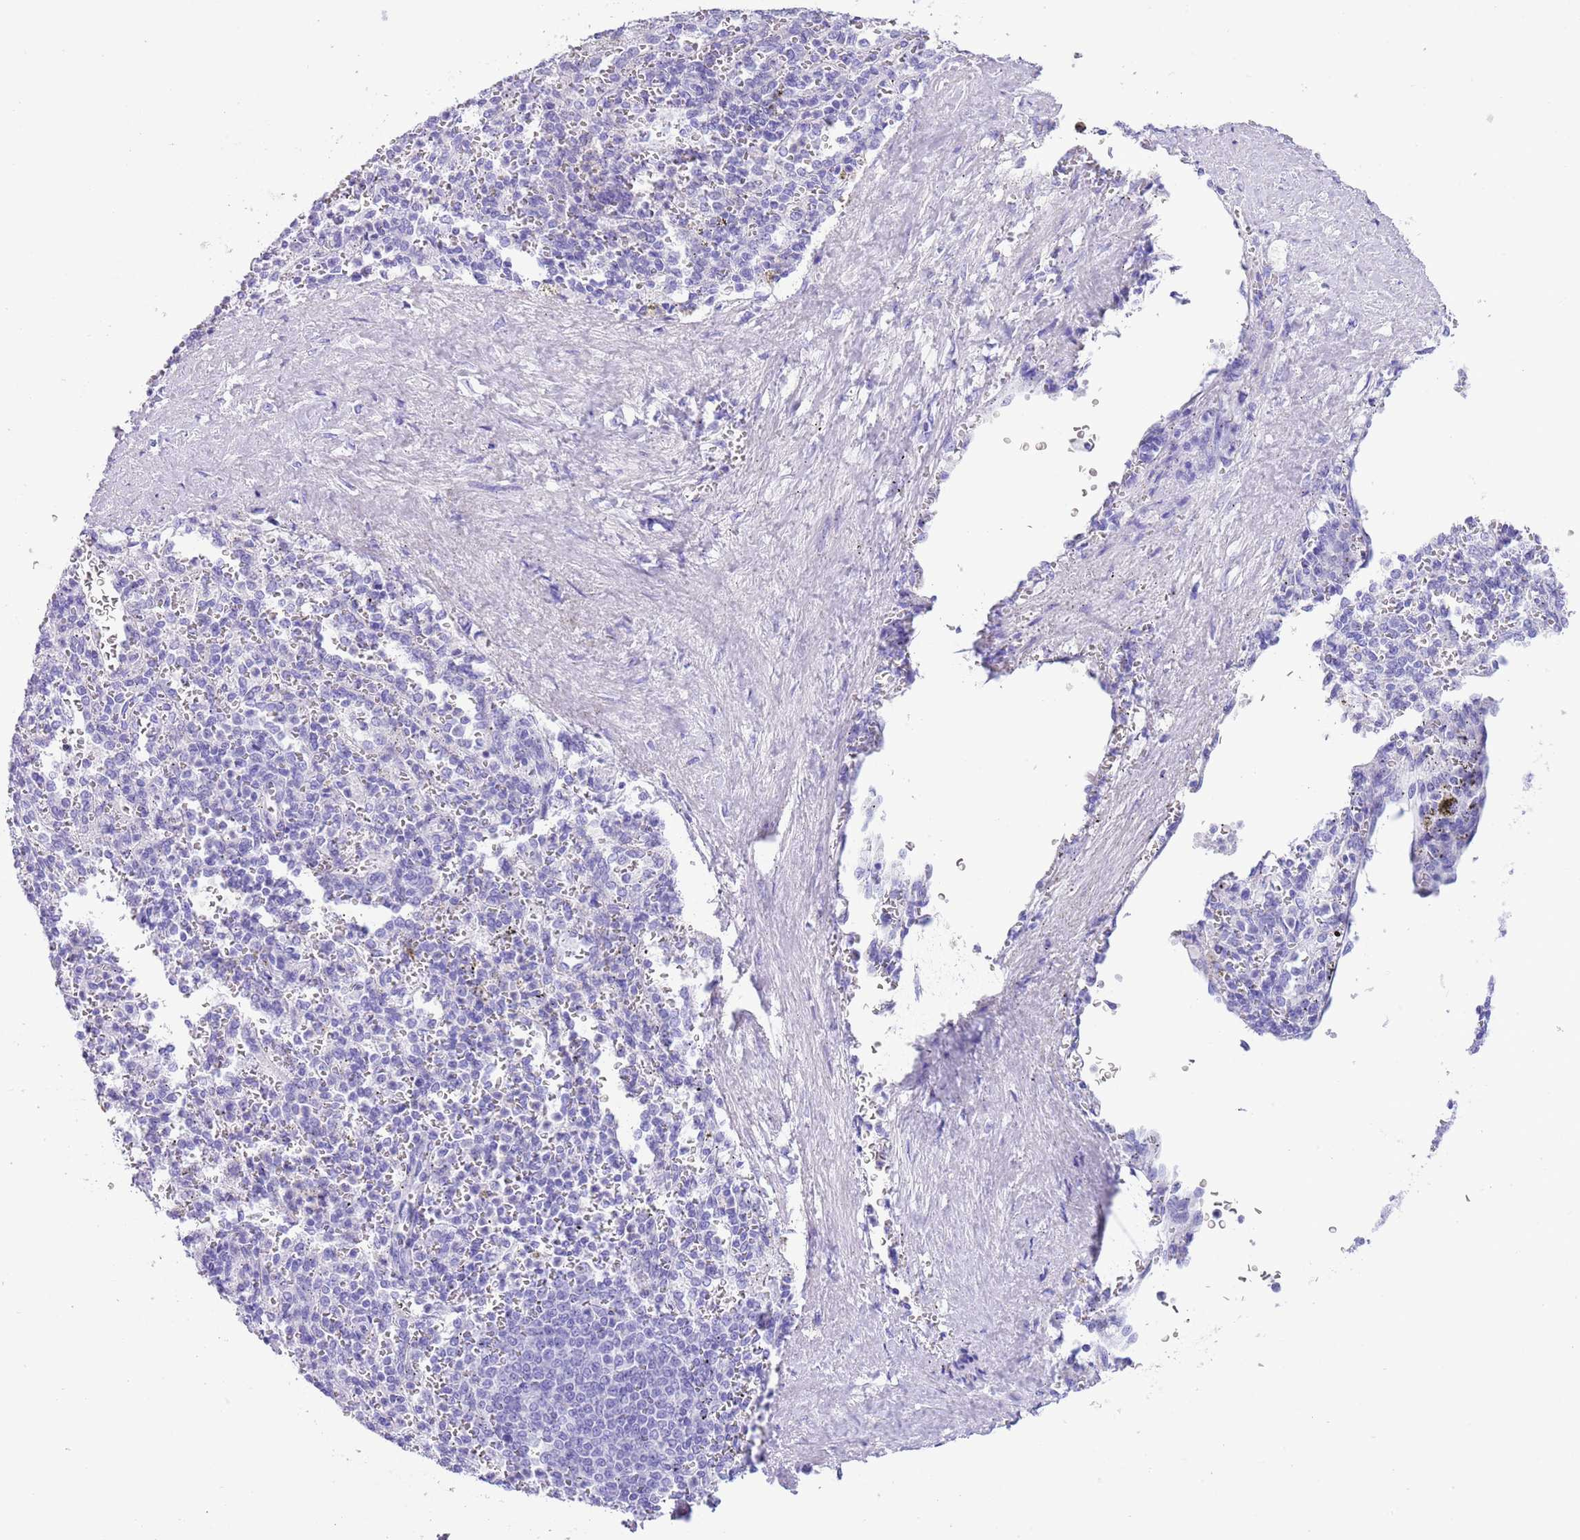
{"staining": {"intensity": "negative", "quantity": "none", "location": "none"}, "tissue": "spleen", "cell_type": "Cells in red pulp", "image_type": "normal", "snomed": [{"axis": "morphology", "description": "Normal tissue, NOS"}, {"axis": "topography", "description": "Spleen"}], "caption": "Protein analysis of unremarkable spleen displays no significant positivity in cells in red pulp.", "gene": "TMEM185A", "patient": {"sex": "female", "age": 21}}